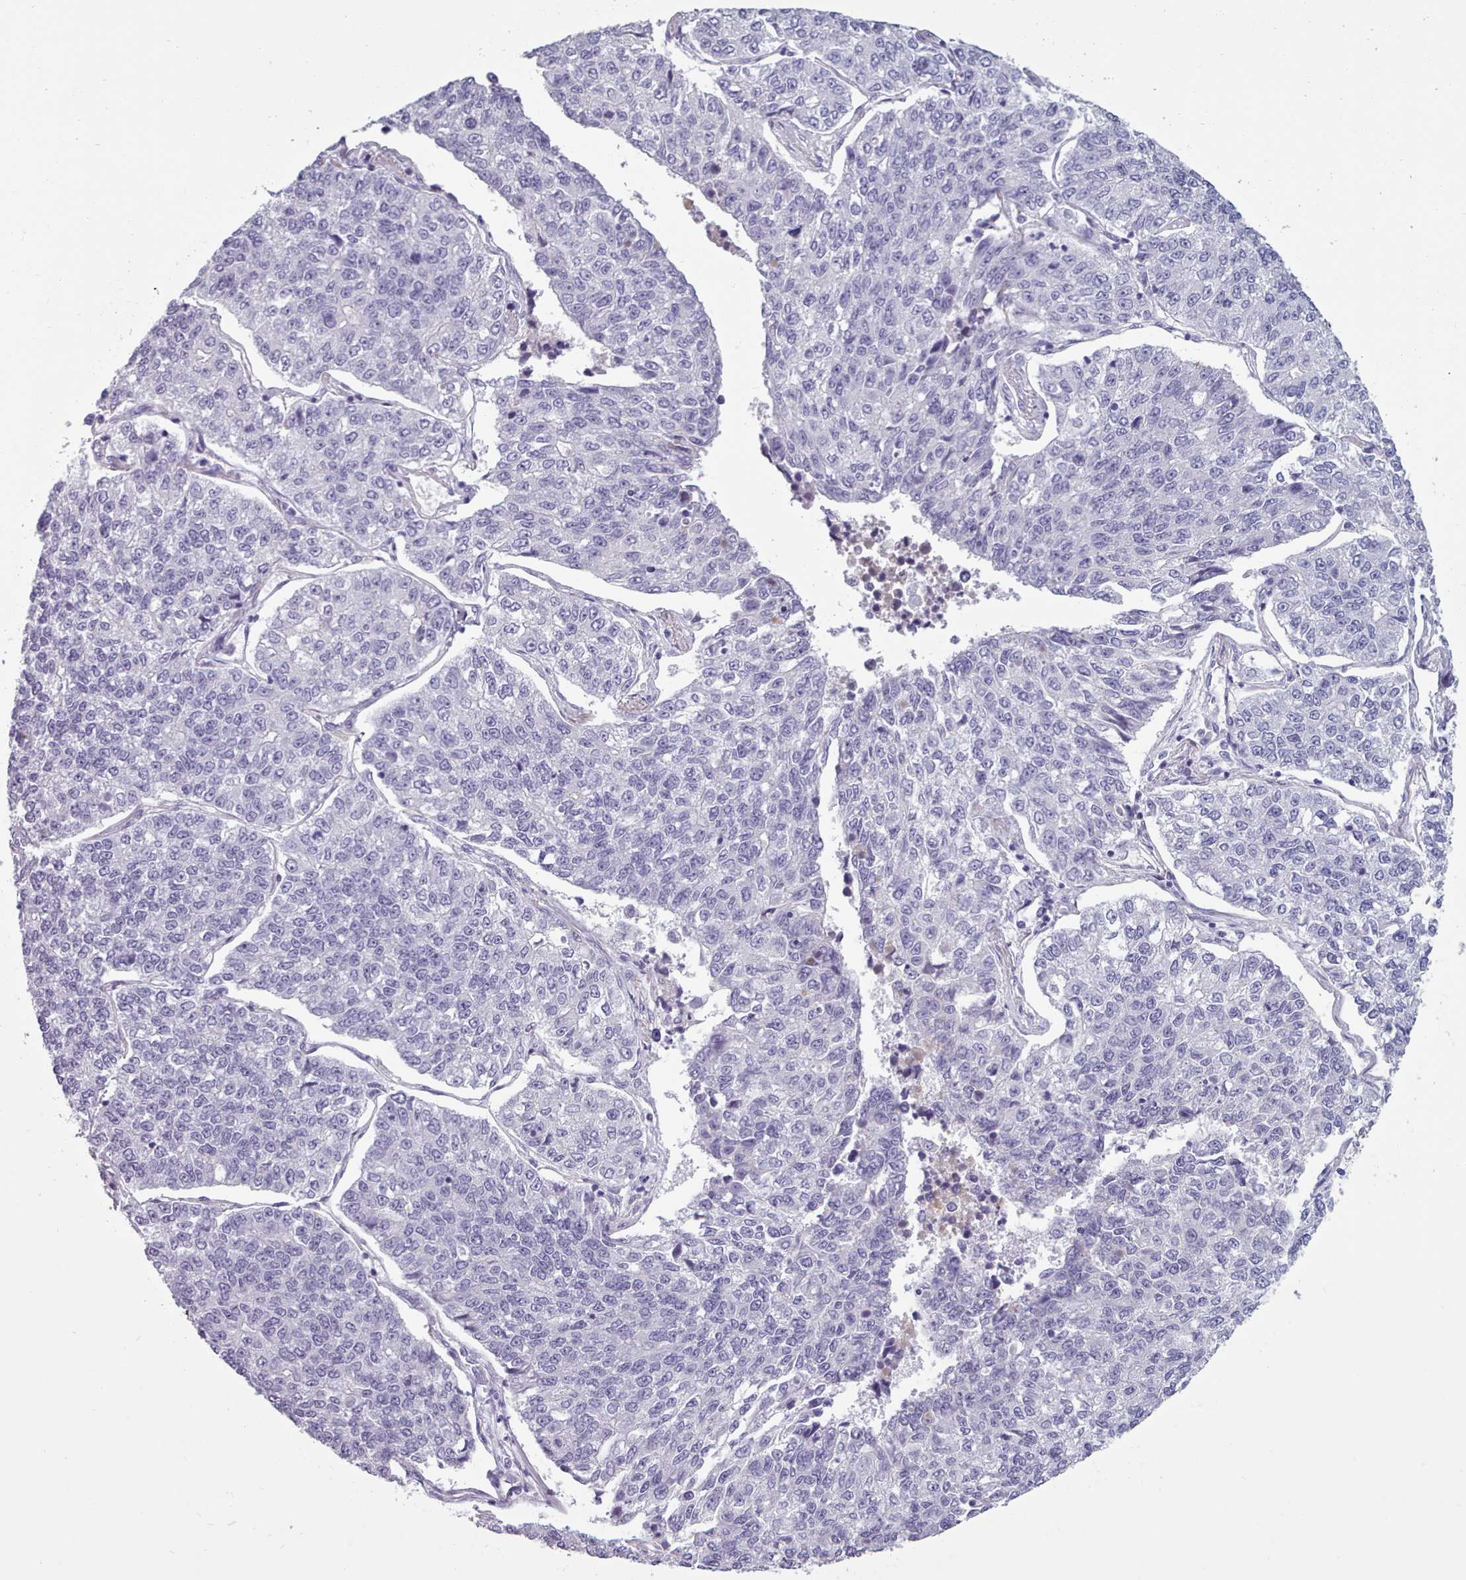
{"staining": {"intensity": "negative", "quantity": "none", "location": "none"}, "tissue": "lung cancer", "cell_type": "Tumor cells", "image_type": "cancer", "snomed": [{"axis": "morphology", "description": "Adenocarcinoma, NOS"}, {"axis": "topography", "description": "Lung"}], "caption": "Tumor cells are negative for brown protein staining in adenocarcinoma (lung).", "gene": "ZNF43", "patient": {"sex": "male", "age": 49}}